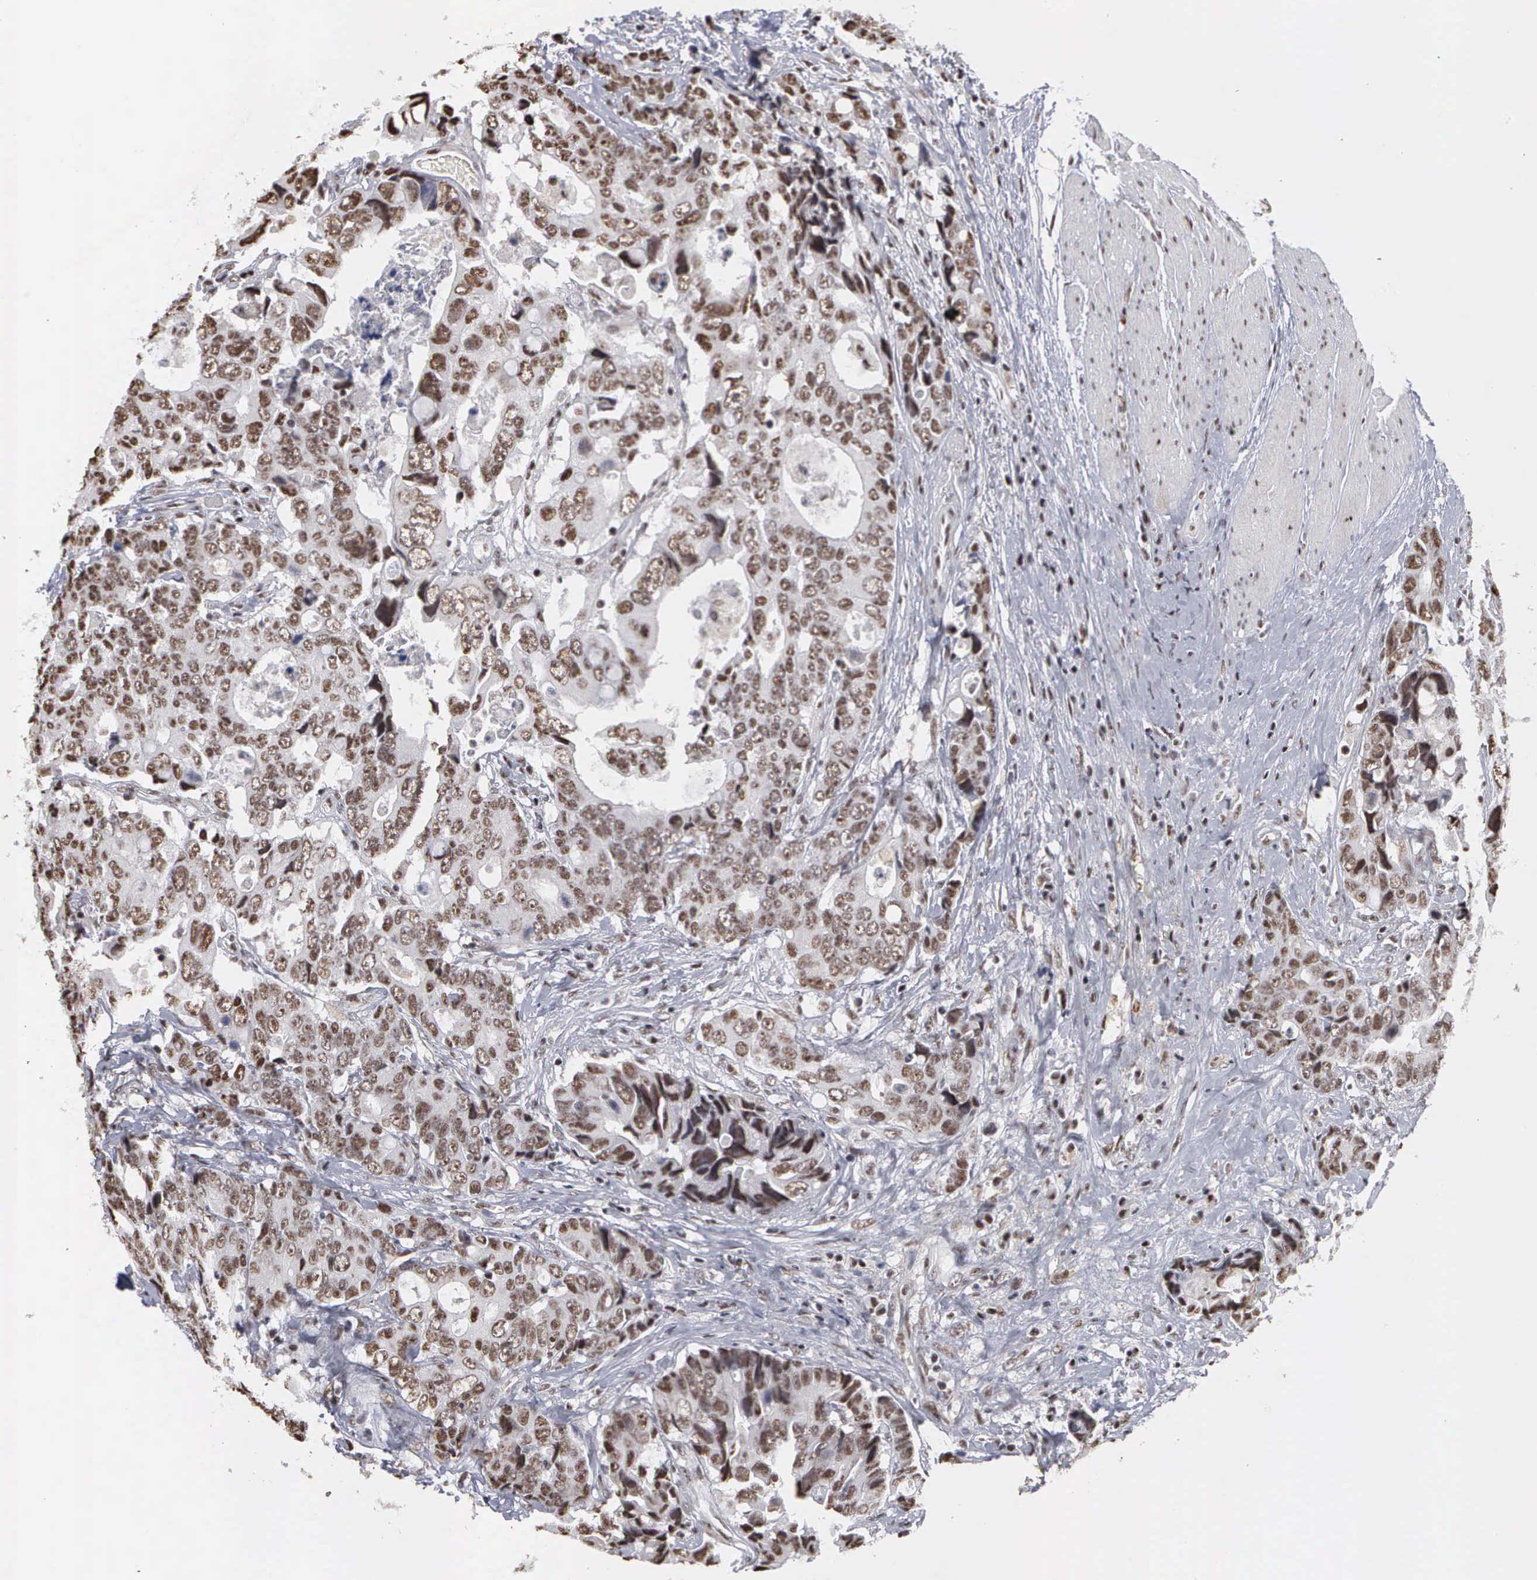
{"staining": {"intensity": "moderate", "quantity": ">75%", "location": "nuclear"}, "tissue": "colorectal cancer", "cell_type": "Tumor cells", "image_type": "cancer", "snomed": [{"axis": "morphology", "description": "Adenocarcinoma, NOS"}, {"axis": "topography", "description": "Rectum"}], "caption": "Immunohistochemical staining of human colorectal adenocarcinoma demonstrates medium levels of moderate nuclear protein staining in about >75% of tumor cells. The protein of interest is stained brown, and the nuclei are stained in blue (DAB IHC with brightfield microscopy, high magnification).", "gene": "KIAA0586", "patient": {"sex": "female", "age": 67}}